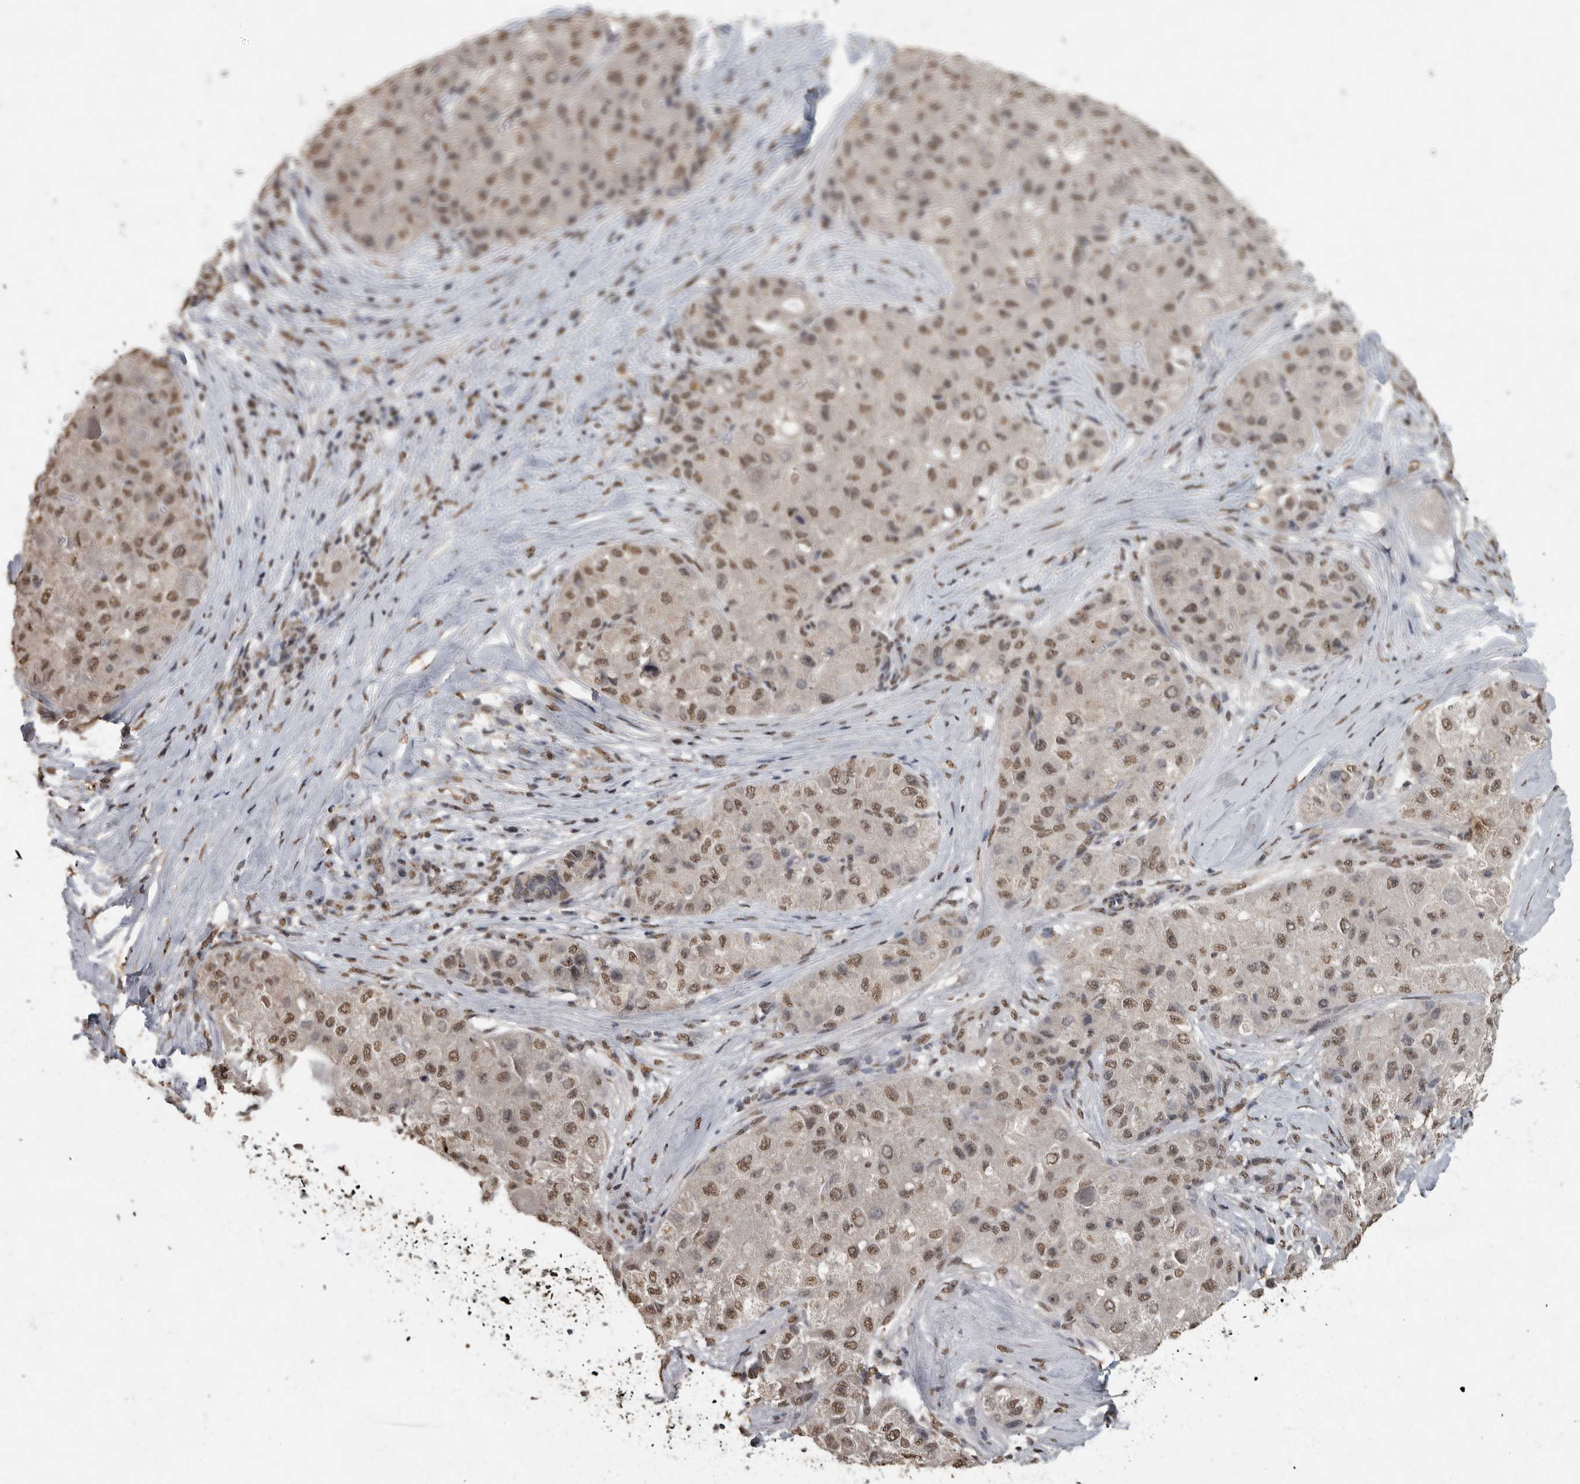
{"staining": {"intensity": "weak", "quantity": ">75%", "location": "nuclear"}, "tissue": "liver cancer", "cell_type": "Tumor cells", "image_type": "cancer", "snomed": [{"axis": "morphology", "description": "Carcinoma, Hepatocellular, NOS"}, {"axis": "topography", "description": "Liver"}], "caption": "A high-resolution image shows immunohistochemistry staining of hepatocellular carcinoma (liver), which shows weak nuclear staining in about >75% of tumor cells.", "gene": "NBL1", "patient": {"sex": "male", "age": 80}}